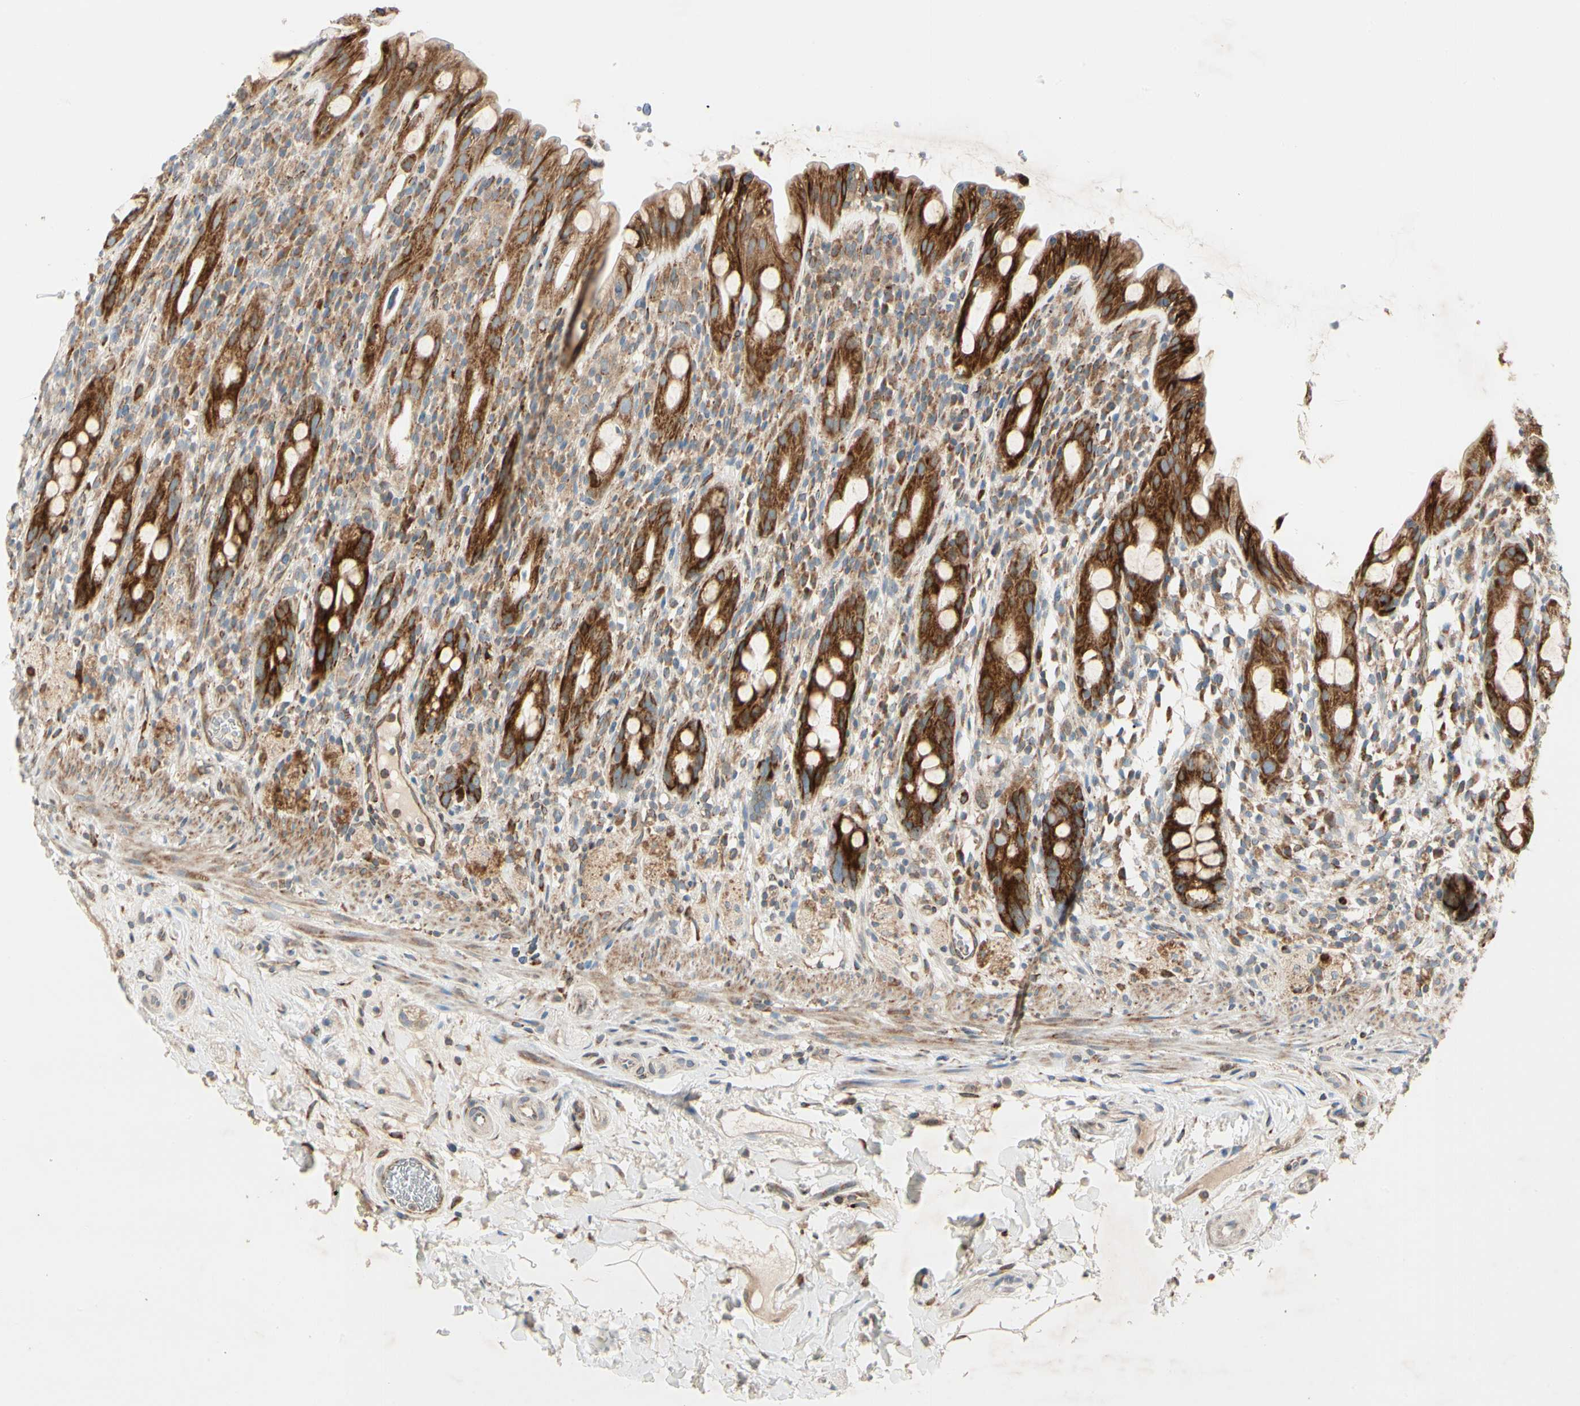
{"staining": {"intensity": "strong", "quantity": ">75%", "location": "cytoplasmic/membranous"}, "tissue": "rectum", "cell_type": "Glandular cells", "image_type": "normal", "snomed": [{"axis": "morphology", "description": "Normal tissue, NOS"}, {"axis": "topography", "description": "Rectum"}], "caption": "An IHC photomicrograph of normal tissue is shown. Protein staining in brown labels strong cytoplasmic/membranous positivity in rectum within glandular cells.", "gene": "MRPL9", "patient": {"sex": "male", "age": 44}}